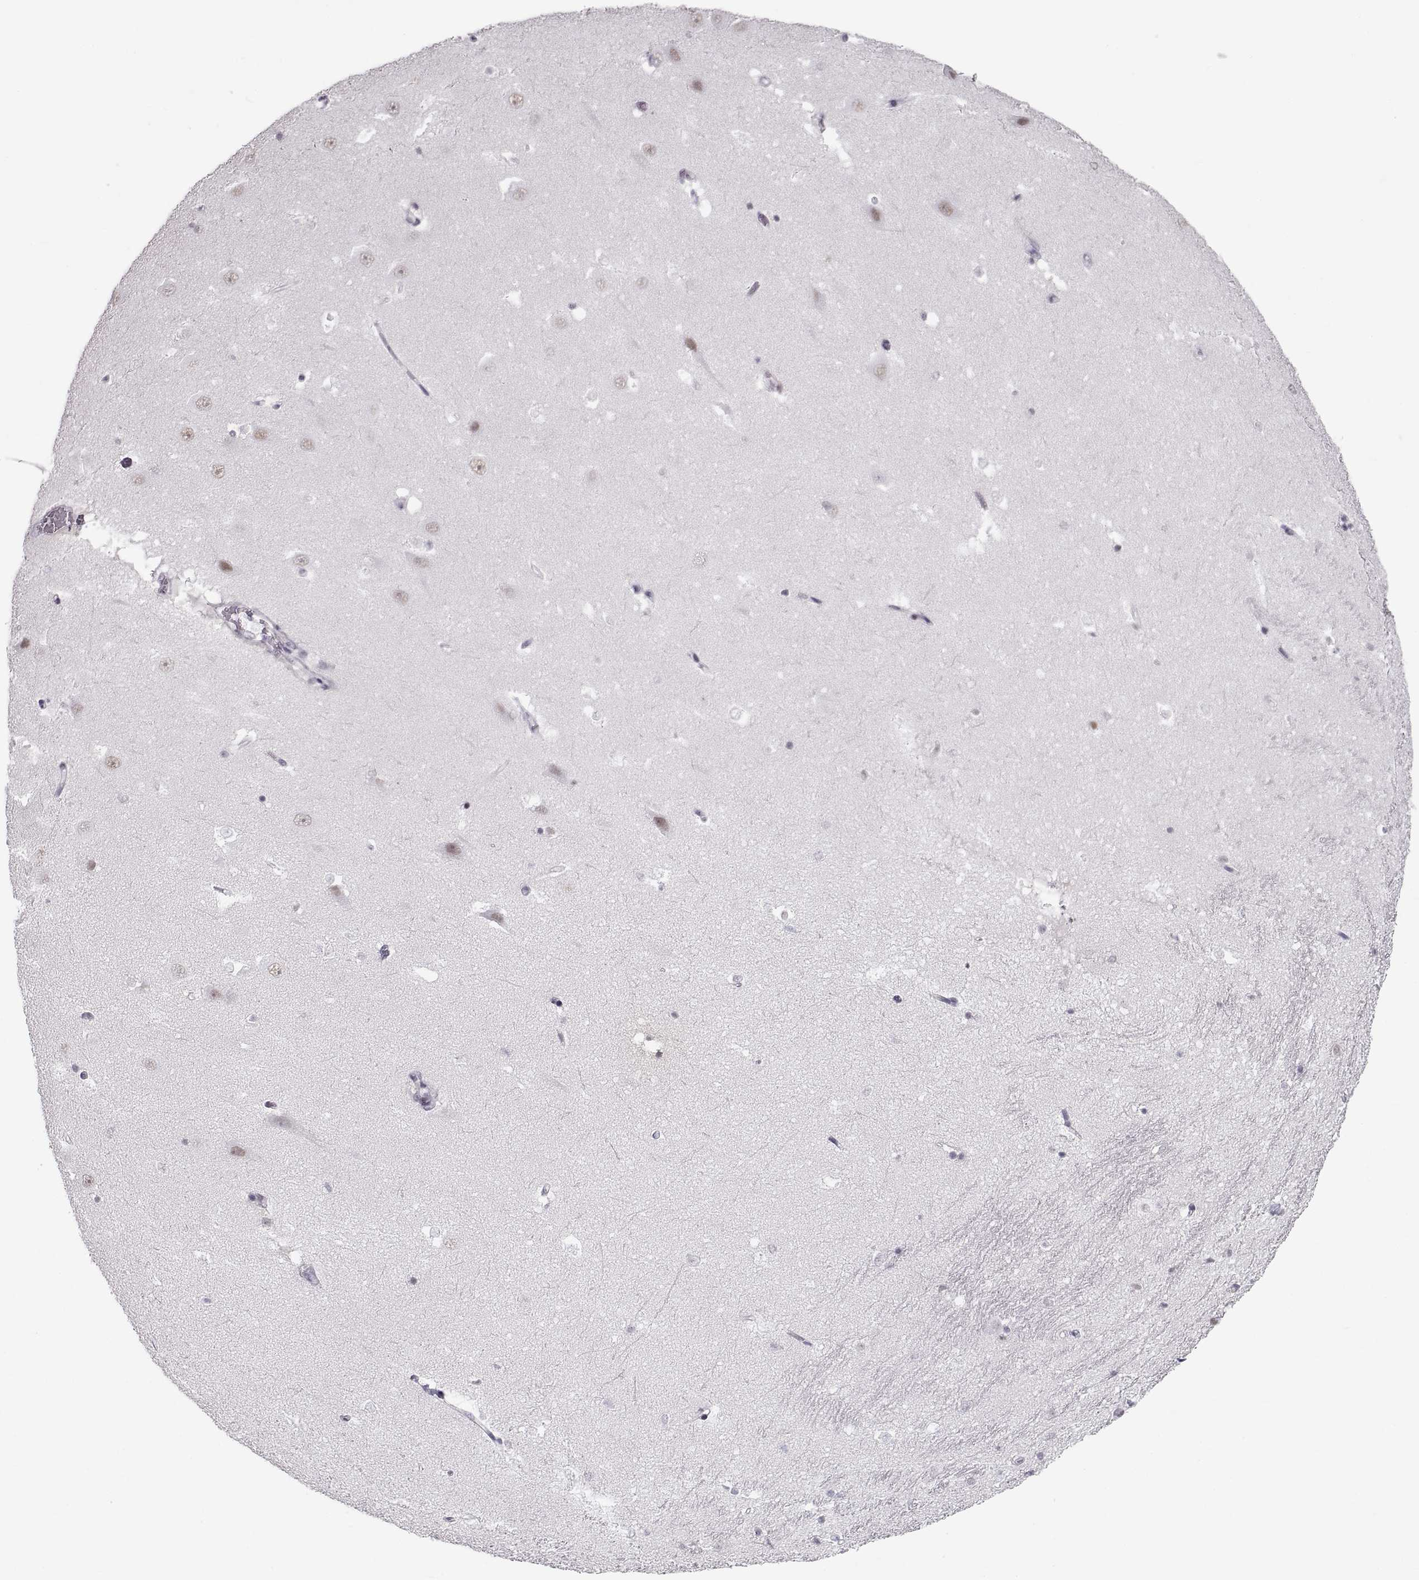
{"staining": {"intensity": "negative", "quantity": "none", "location": "none"}, "tissue": "hippocampus", "cell_type": "Glial cells", "image_type": "normal", "snomed": [{"axis": "morphology", "description": "Normal tissue, NOS"}, {"axis": "topography", "description": "Hippocampus"}], "caption": "Glial cells show no significant positivity in normal hippocampus. The staining is performed using DAB brown chromogen with nuclei counter-stained in using hematoxylin.", "gene": "NANOS3", "patient": {"sex": "male", "age": 44}}